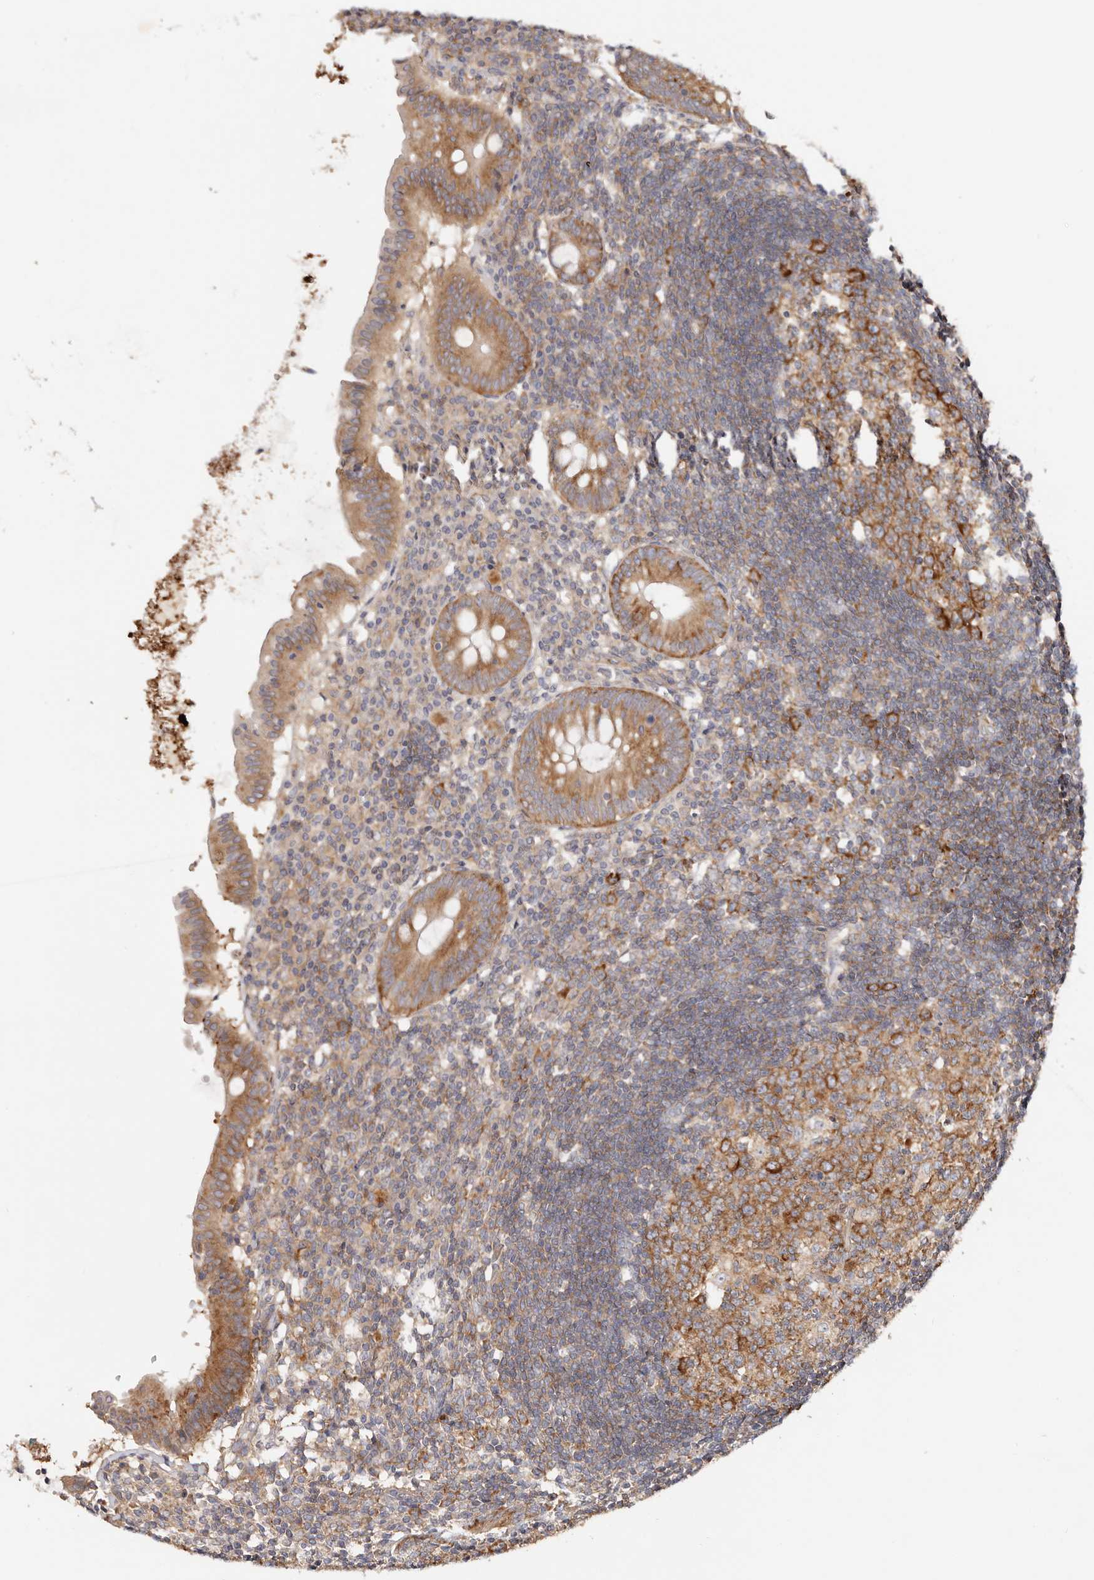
{"staining": {"intensity": "moderate", "quantity": ">75%", "location": "cytoplasmic/membranous"}, "tissue": "appendix", "cell_type": "Glandular cells", "image_type": "normal", "snomed": [{"axis": "morphology", "description": "Normal tissue, NOS"}, {"axis": "topography", "description": "Appendix"}], "caption": "Appendix stained with DAB (3,3'-diaminobenzidine) immunohistochemistry displays medium levels of moderate cytoplasmic/membranous positivity in about >75% of glandular cells.", "gene": "GNA13", "patient": {"sex": "female", "age": 54}}